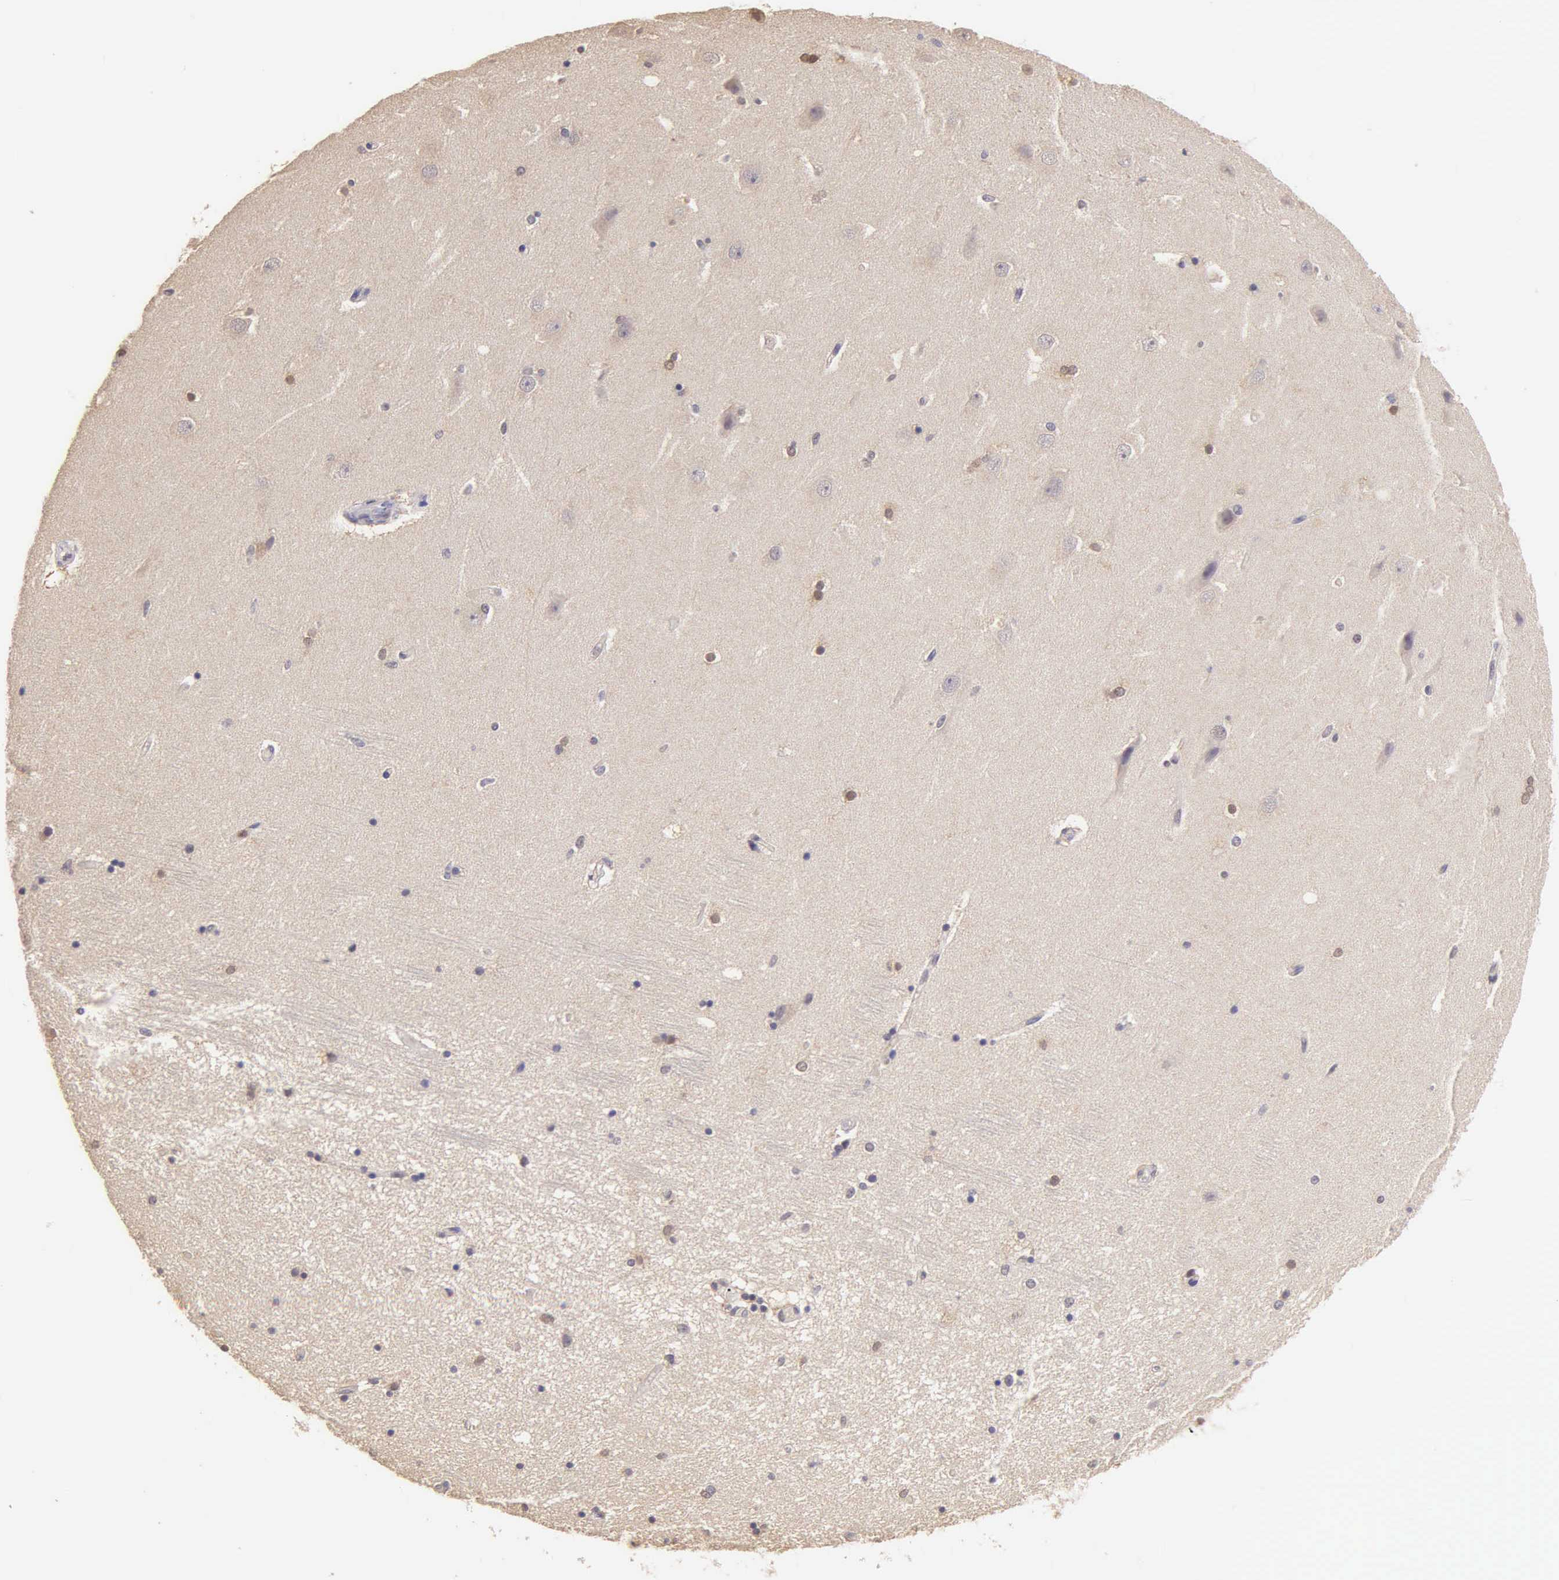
{"staining": {"intensity": "moderate", "quantity": "<25%", "location": "nuclear"}, "tissue": "hippocampus", "cell_type": "Glial cells", "image_type": "normal", "snomed": [{"axis": "morphology", "description": "Normal tissue, NOS"}, {"axis": "topography", "description": "Hippocampus"}], "caption": "Glial cells display moderate nuclear positivity in about <25% of cells in benign hippocampus. Ihc stains the protein in brown and the nuclei are stained blue.", "gene": "MKI67", "patient": {"sex": "female", "age": 54}}